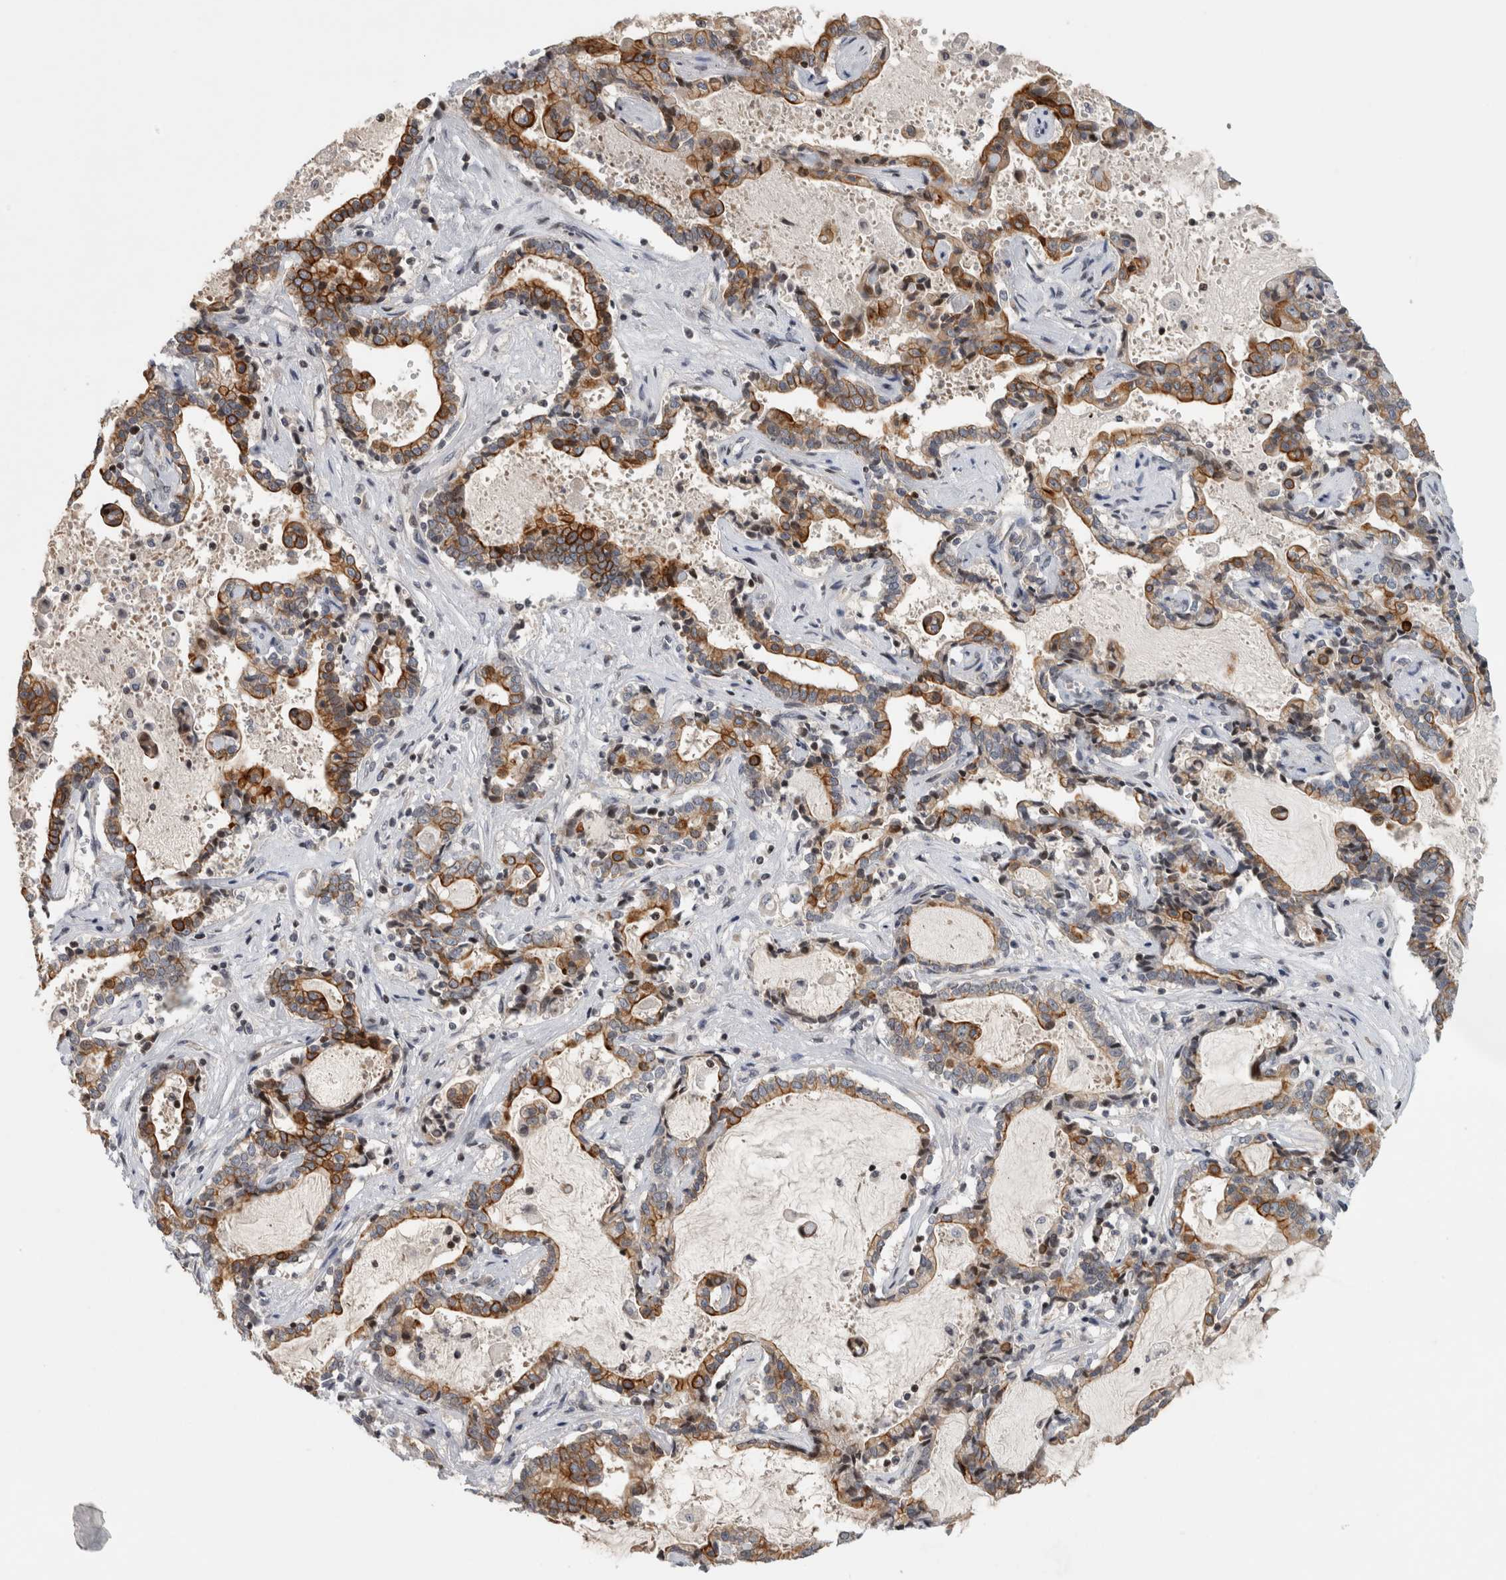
{"staining": {"intensity": "moderate", "quantity": ">75%", "location": "cytoplasmic/membranous"}, "tissue": "liver cancer", "cell_type": "Tumor cells", "image_type": "cancer", "snomed": [{"axis": "morphology", "description": "Cholangiocarcinoma"}, {"axis": "topography", "description": "Liver"}], "caption": "Tumor cells reveal medium levels of moderate cytoplasmic/membranous positivity in approximately >75% of cells in liver cholangiocarcinoma. The staining was performed using DAB (3,3'-diaminobenzidine), with brown indicating positive protein expression. Nuclei are stained blue with hematoxylin.", "gene": "UTP25", "patient": {"sex": "male", "age": 57}}